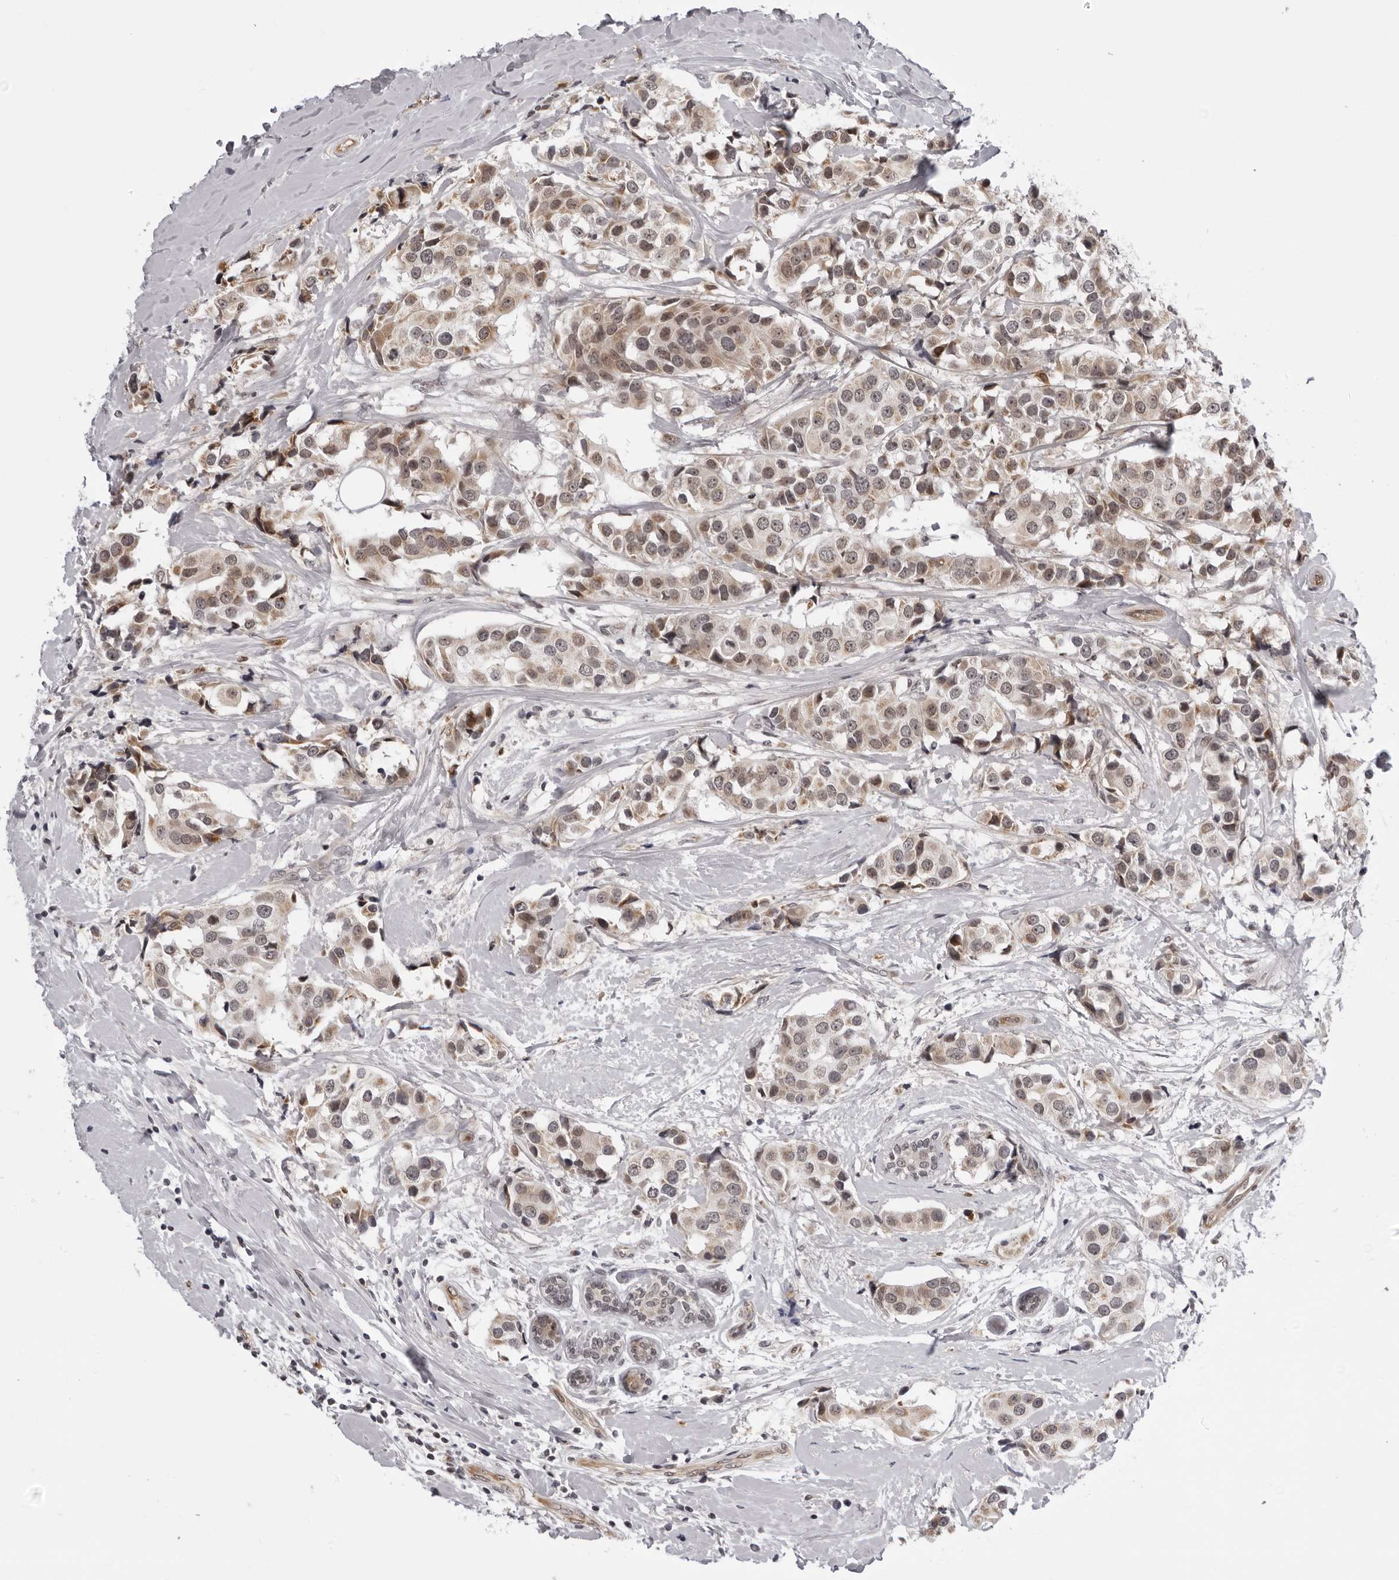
{"staining": {"intensity": "weak", "quantity": ">75%", "location": "cytoplasmic/membranous,nuclear"}, "tissue": "breast cancer", "cell_type": "Tumor cells", "image_type": "cancer", "snomed": [{"axis": "morphology", "description": "Normal tissue, NOS"}, {"axis": "morphology", "description": "Duct carcinoma"}, {"axis": "topography", "description": "Breast"}], "caption": "IHC (DAB (3,3'-diaminobenzidine)) staining of breast intraductal carcinoma reveals weak cytoplasmic/membranous and nuclear protein staining in approximately >75% of tumor cells.", "gene": "GCSAML", "patient": {"sex": "female", "age": 39}}